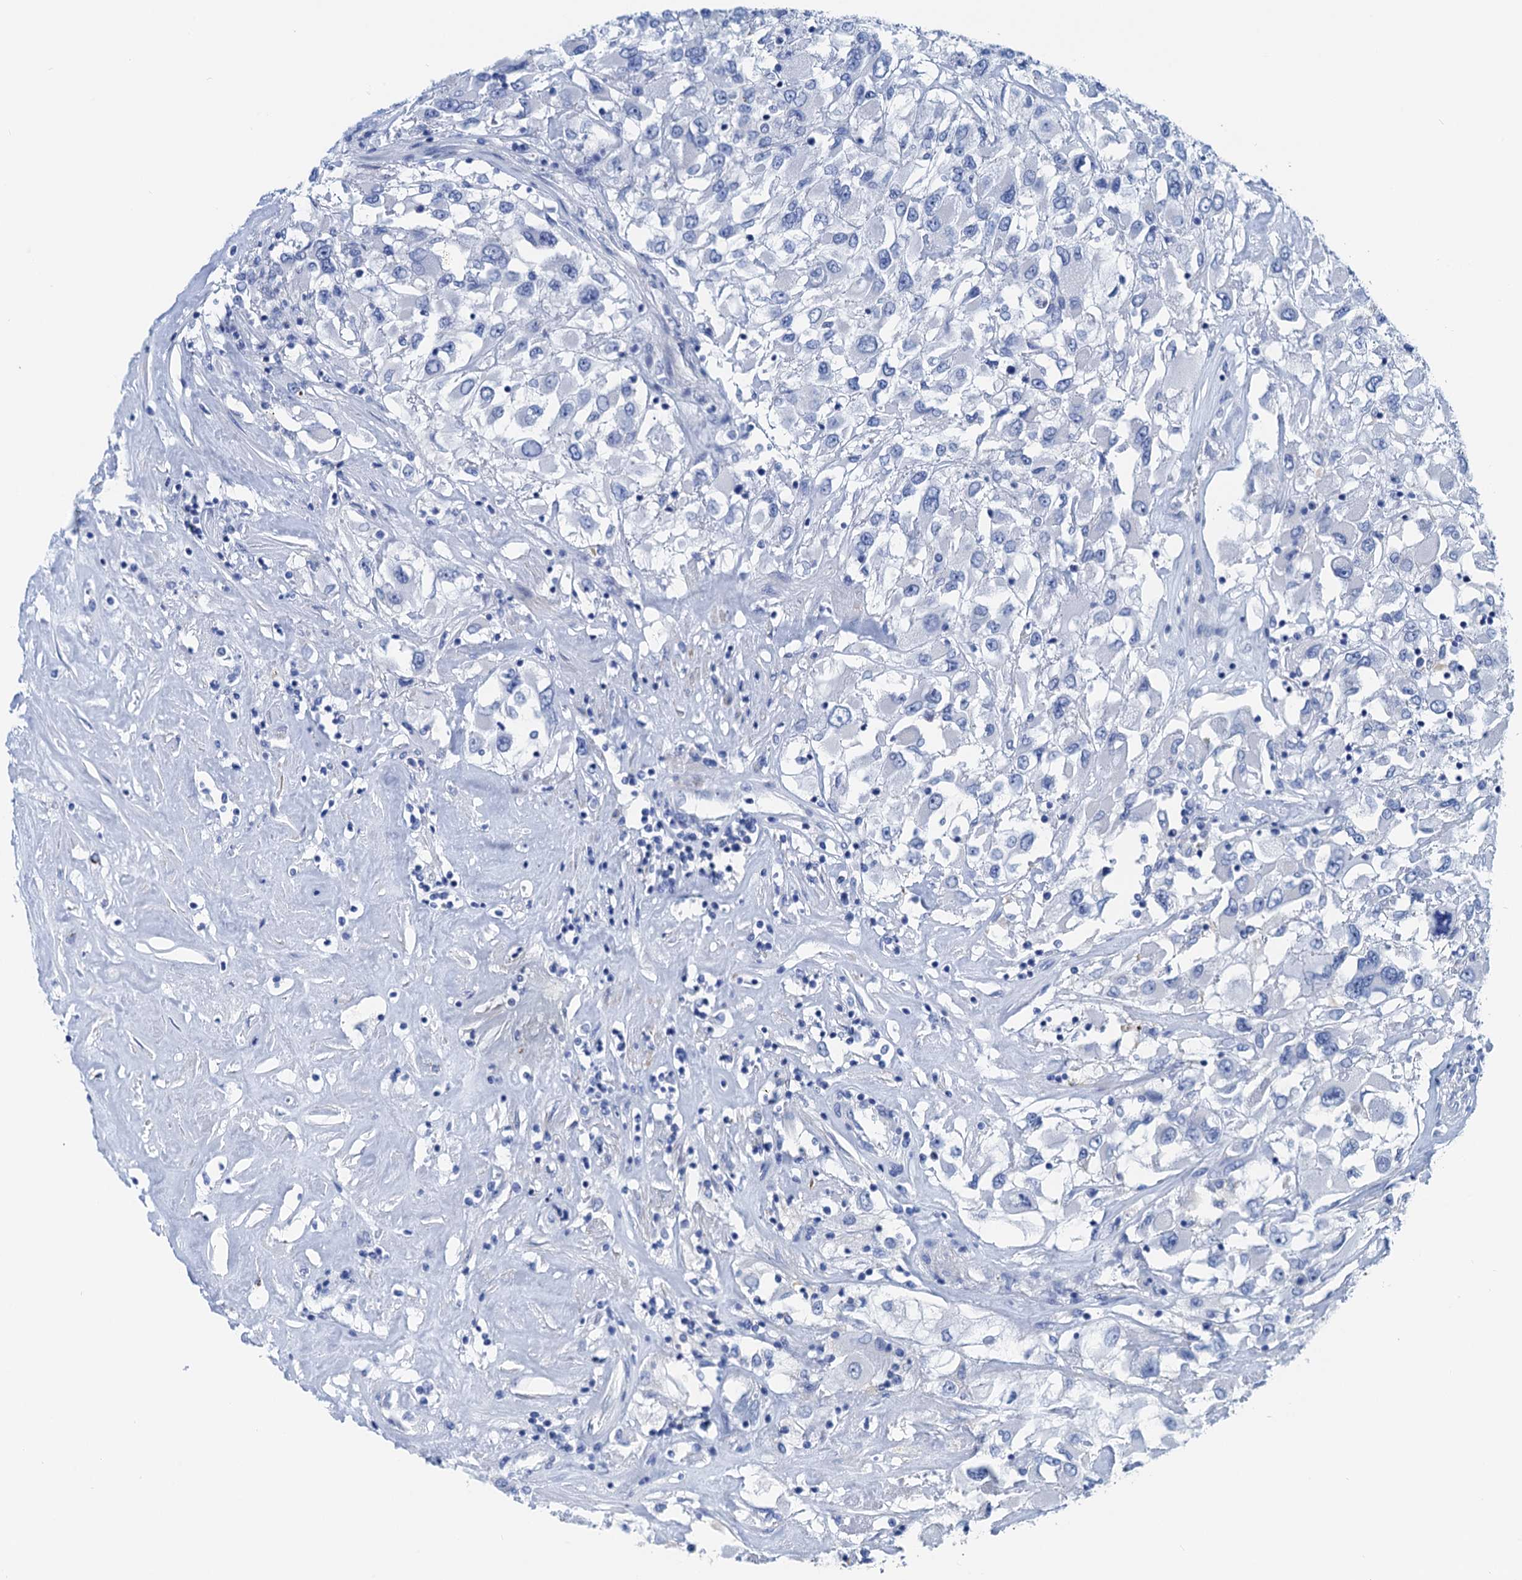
{"staining": {"intensity": "negative", "quantity": "none", "location": "none"}, "tissue": "renal cancer", "cell_type": "Tumor cells", "image_type": "cancer", "snomed": [{"axis": "morphology", "description": "Adenocarcinoma, NOS"}, {"axis": "topography", "description": "Kidney"}], "caption": "High magnification brightfield microscopy of renal adenocarcinoma stained with DAB (brown) and counterstained with hematoxylin (blue): tumor cells show no significant expression.", "gene": "NLRP10", "patient": {"sex": "female", "age": 52}}